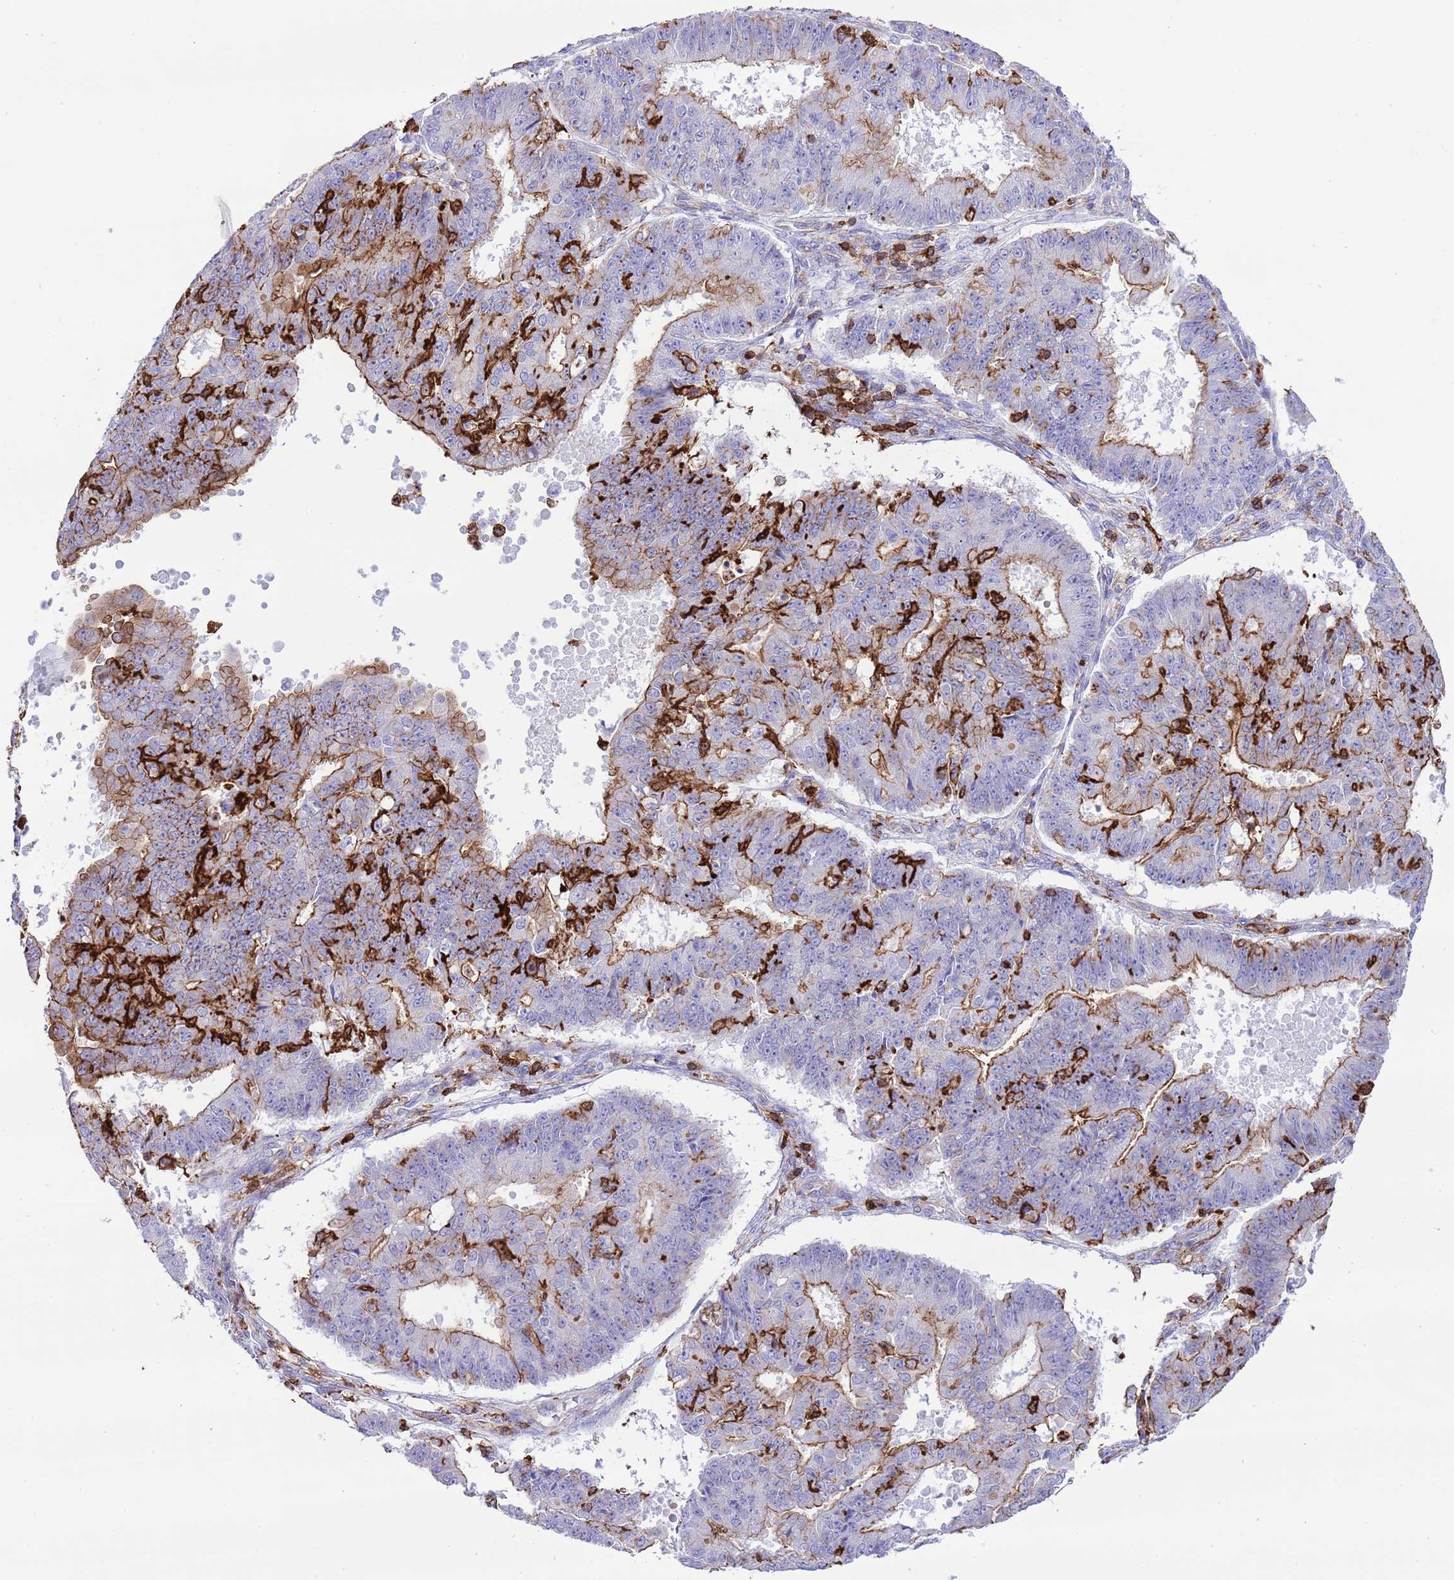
{"staining": {"intensity": "moderate", "quantity": "25%-75%", "location": "cytoplasmic/membranous"}, "tissue": "ovarian cancer", "cell_type": "Tumor cells", "image_type": "cancer", "snomed": [{"axis": "morphology", "description": "Carcinoma, endometroid"}, {"axis": "topography", "description": "Appendix"}, {"axis": "topography", "description": "Ovary"}], "caption": "Immunohistochemistry (IHC) (DAB (3,3'-diaminobenzidine)) staining of ovarian cancer (endometroid carcinoma) shows moderate cytoplasmic/membranous protein staining in about 25%-75% of tumor cells.", "gene": "EFHD2", "patient": {"sex": "female", "age": 42}}